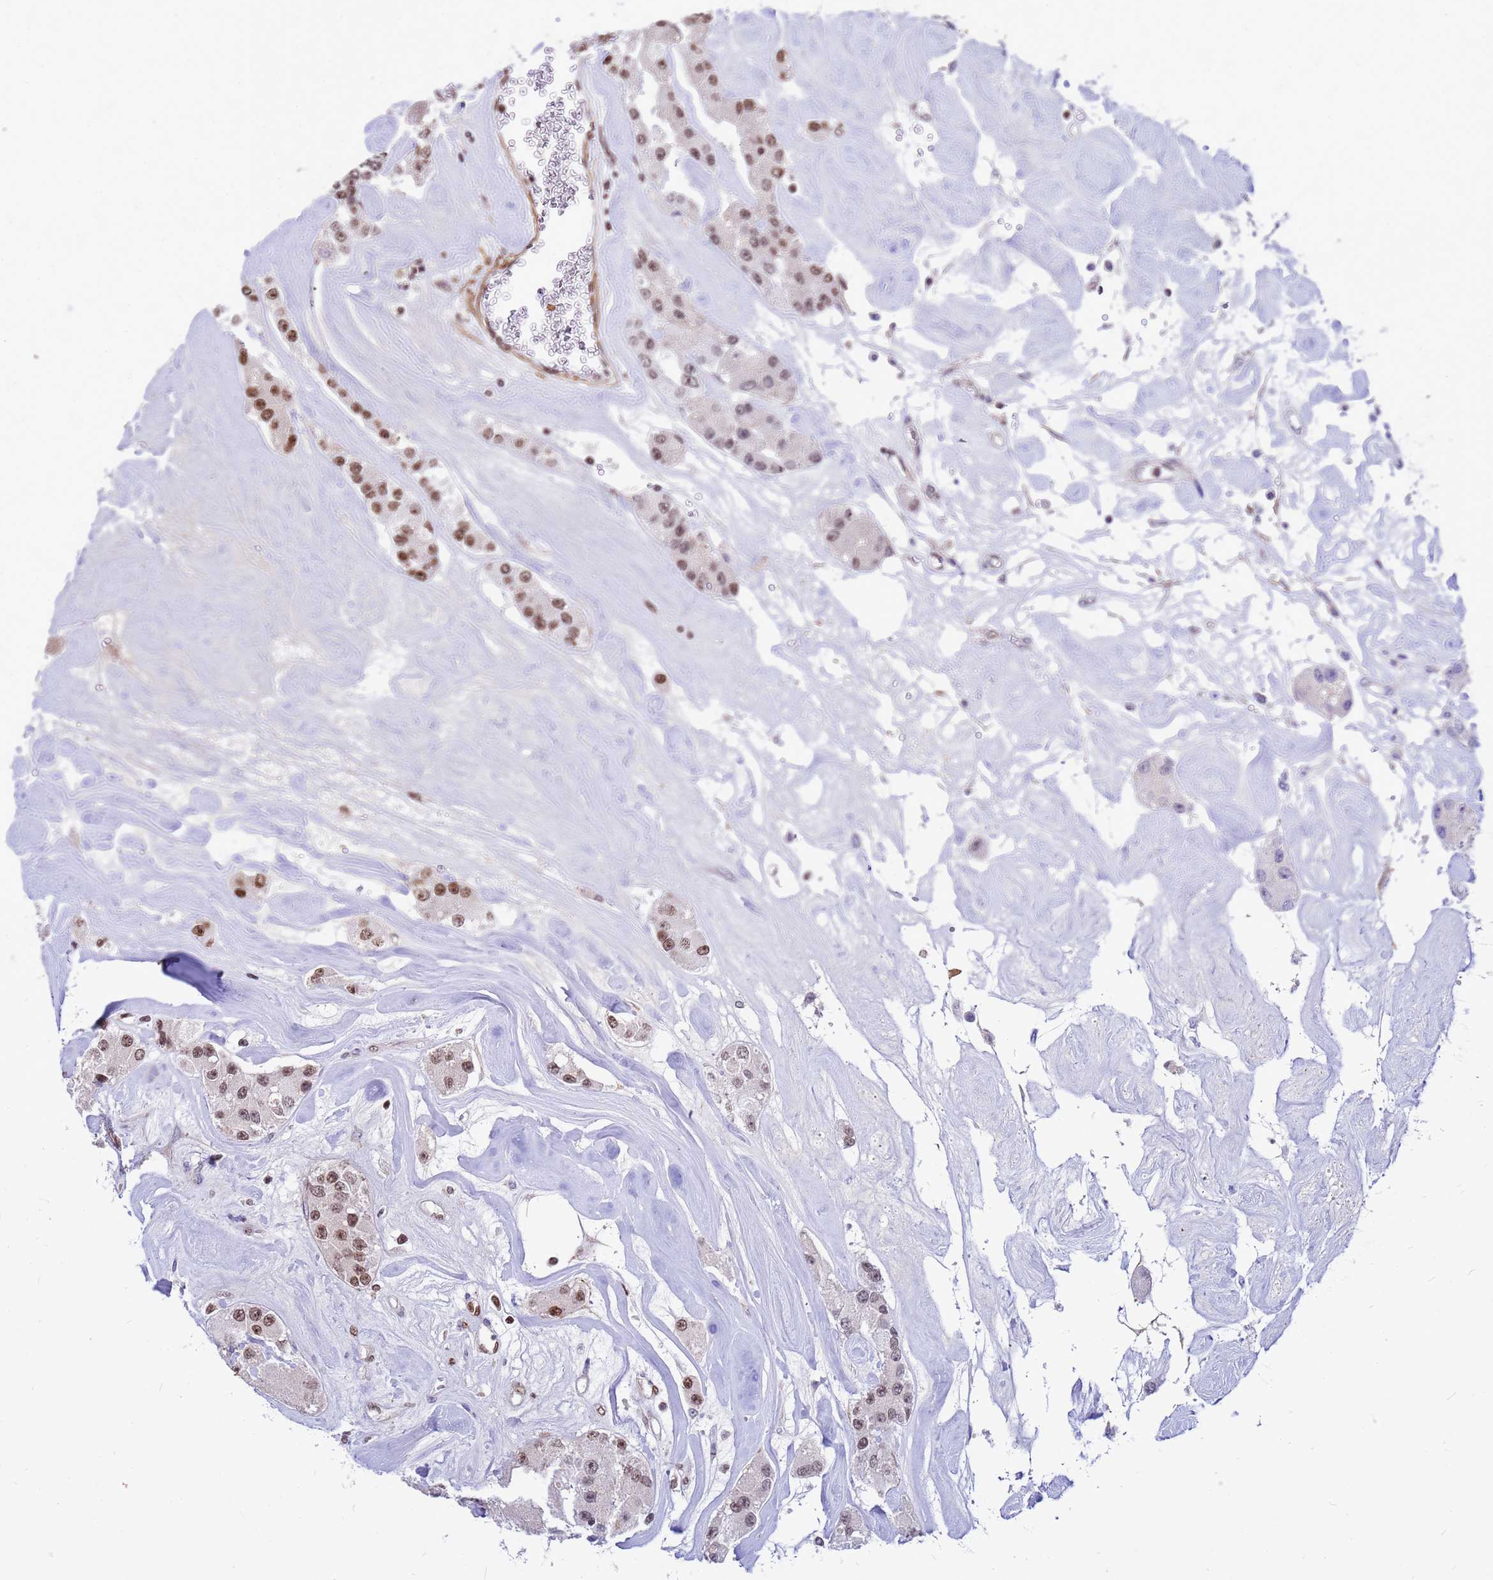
{"staining": {"intensity": "moderate", "quantity": "<25%", "location": "nuclear"}, "tissue": "carcinoid", "cell_type": "Tumor cells", "image_type": "cancer", "snomed": [{"axis": "morphology", "description": "Carcinoid, malignant, NOS"}, {"axis": "topography", "description": "Pancreas"}], "caption": "A brown stain shows moderate nuclear expression of a protein in human carcinoid tumor cells.", "gene": "ORM1", "patient": {"sex": "male", "age": 41}}